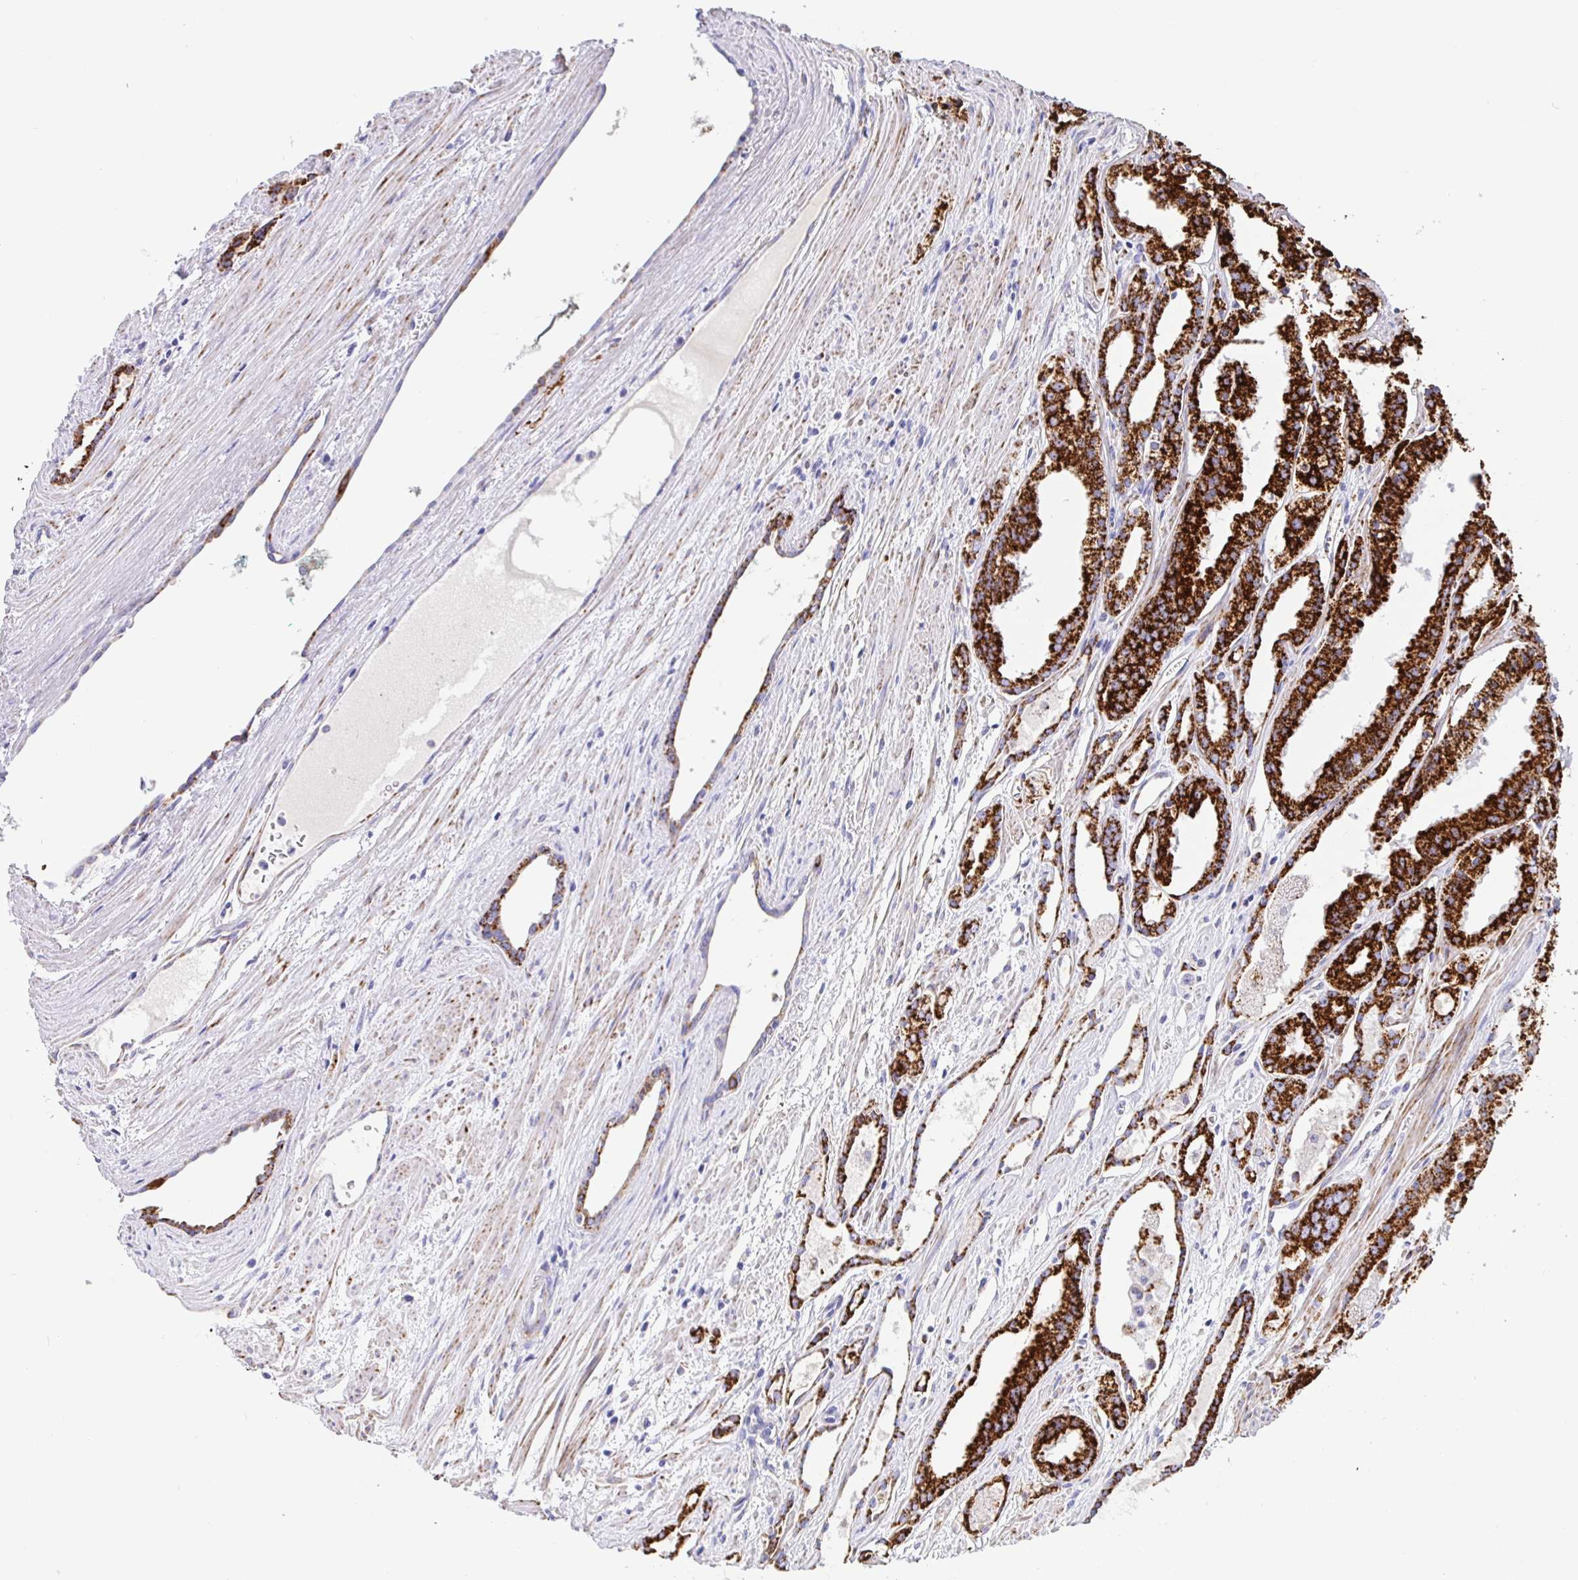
{"staining": {"intensity": "strong", "quantity": ">75%", "location": "cytoplasmic/membranous"}, "tissue": "prostate cancer", "cell_type": "Tumor cells", "image_type": "cancer", "snomed": [{"axis": "morphology", "description": "Adenocarcinoma, High grade"}, {"axis": "topography", "description": "Prostate"}], "caption": "Immunohistochemistry (DAB) staining of adenocarcinoma (high-grade) (prostate) exhibits strong cytoplasmic/membranous protein staining in about >75% of tumor cells.", "gene": "MAOA", "patient": {"sex": "male", "age": 68}}